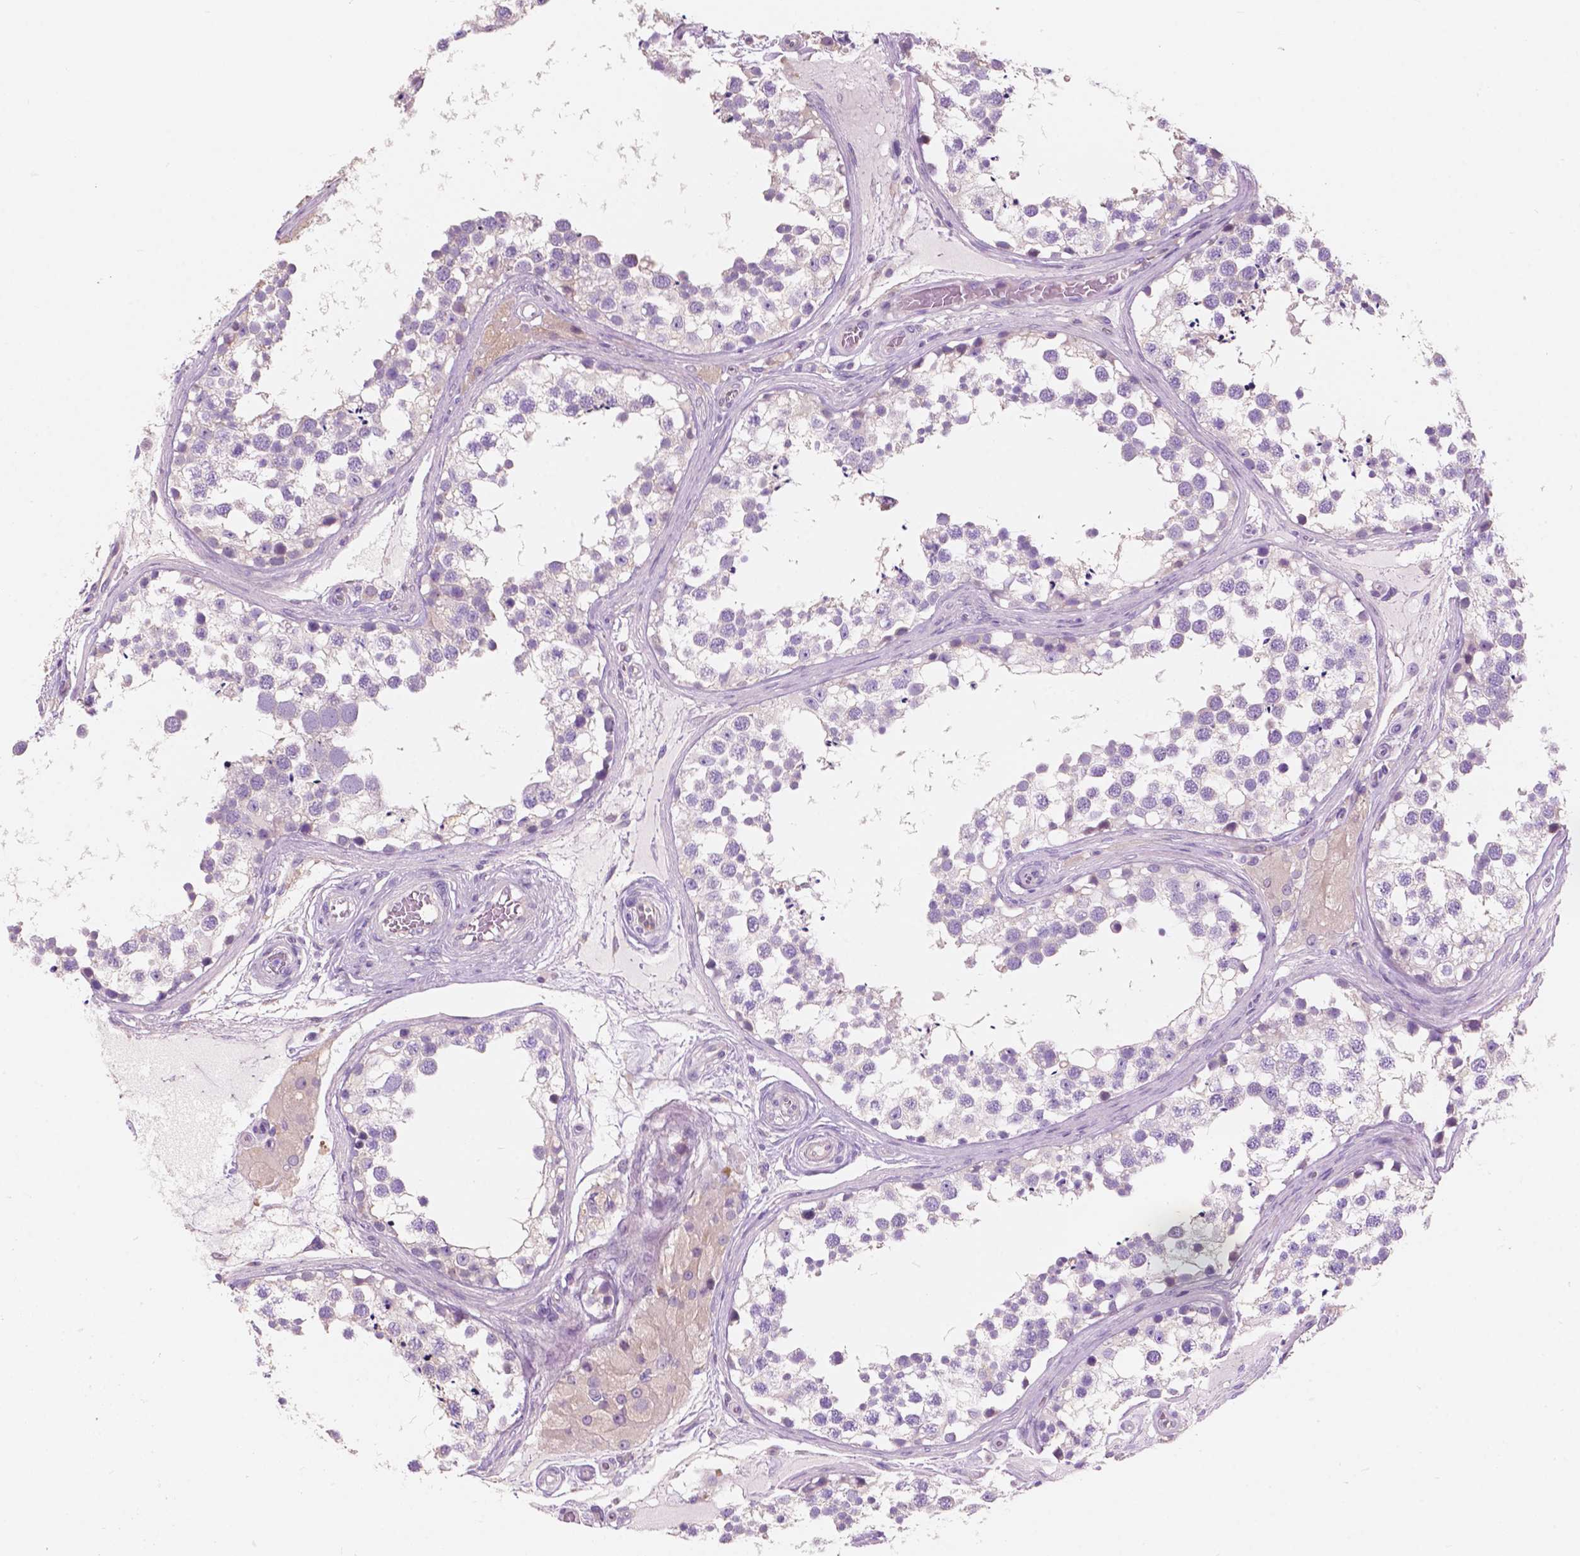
{"staining": {"intensity": "negative", "quantity": "none", "location": "none"}, "tissue": "testis", "cell_type": "Cells in seminiferous ducts", "image_type": "normal", "snomed": [{"axis": "morphology", "description": "Normal tissue, NOS"}, {"axis": "morphology", "description": "Seminoma, NOS"}, {"axis": "topography", "description": "Testis"}], "caption": "This is an immunohistochemistry image of benign human testis. There is no expression in cells in seminiferous ducts.", "gene": "SEMA4A", "patient": {"sex": "male", "age": 65}}